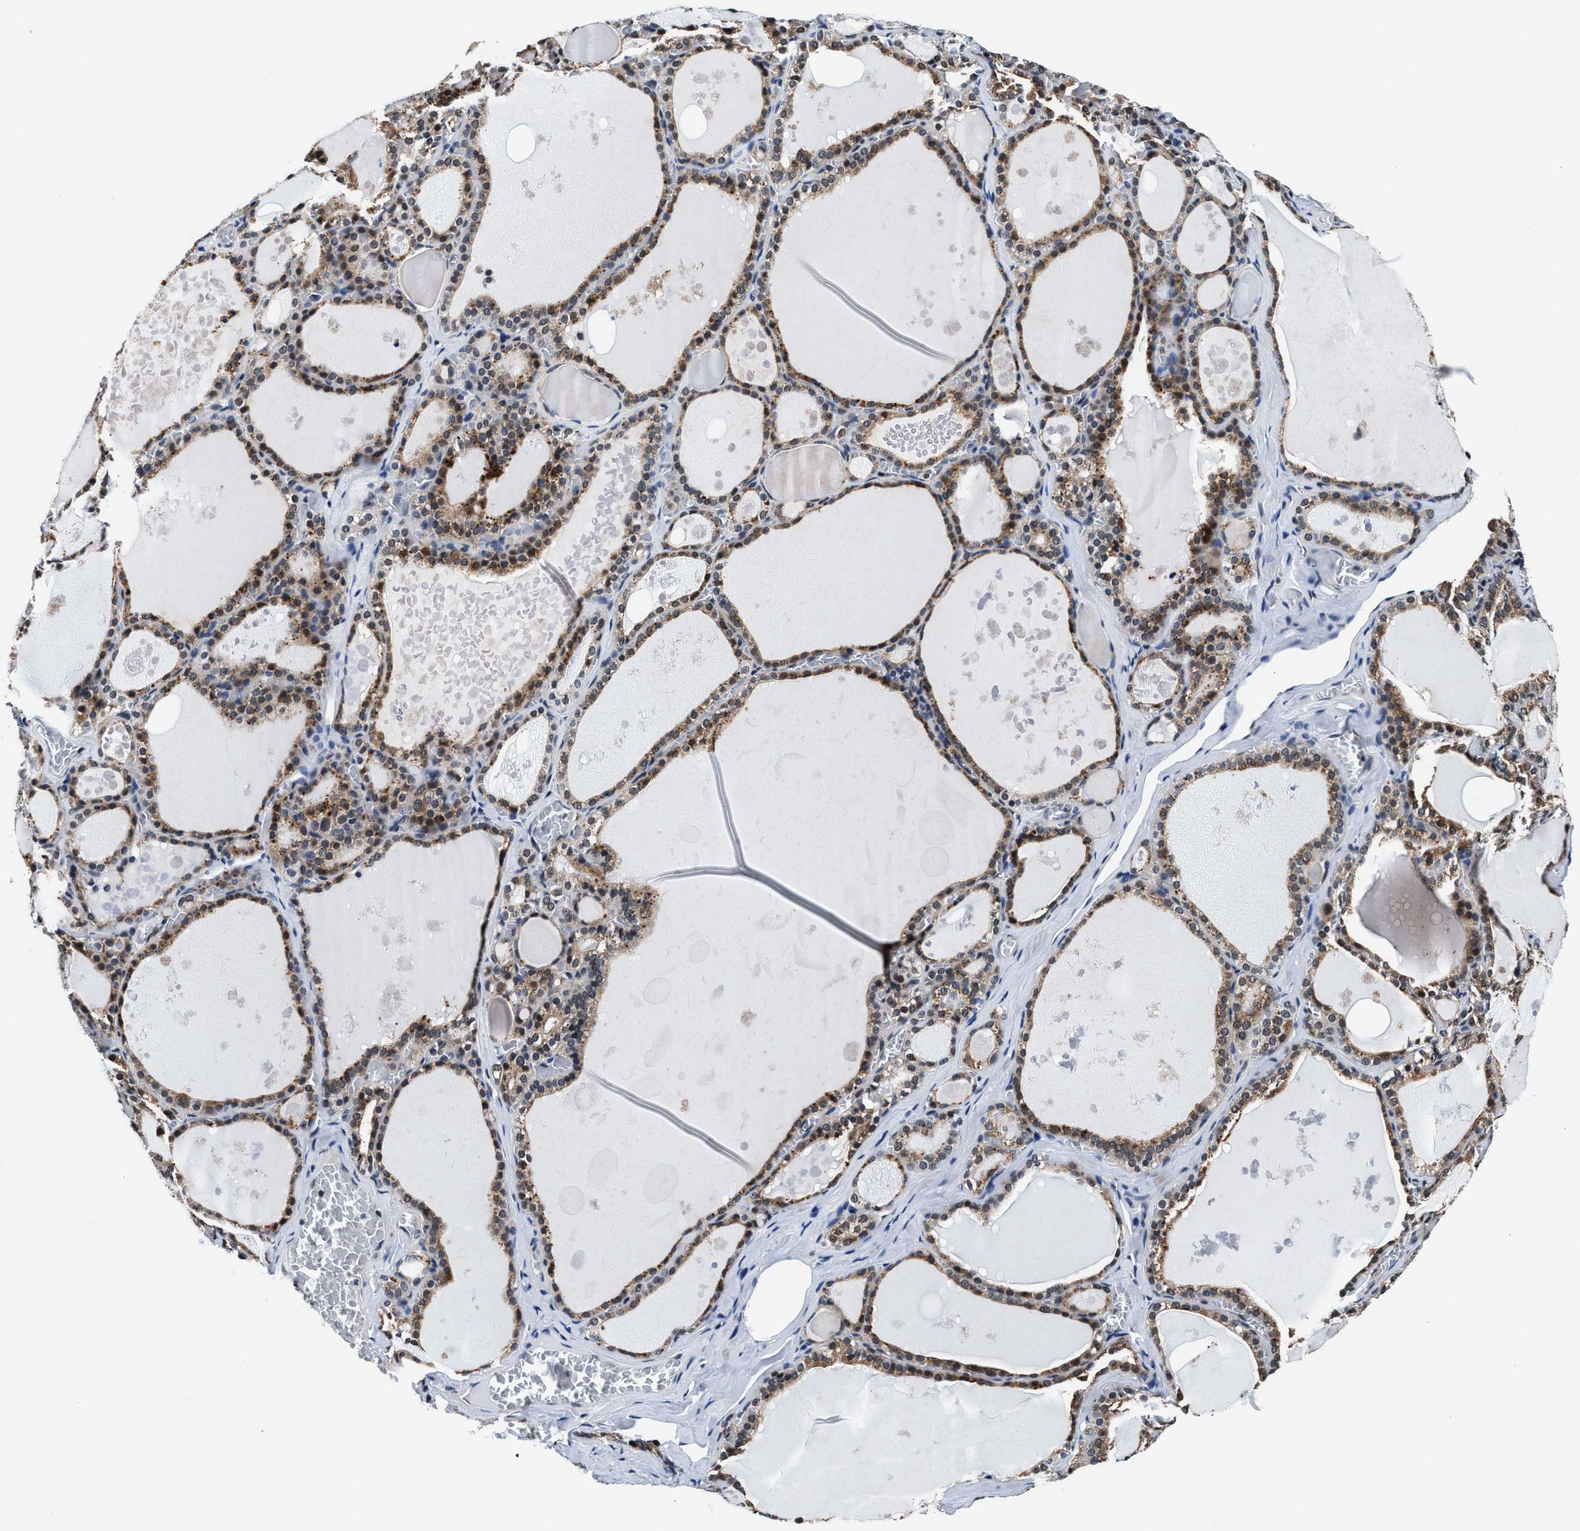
{"staining": {"intensity": "moderate", "quantity": "25%-75%", "location": "cytoplasmic/membranous"}, "tissue": "thyroid gland", "cell_type": "Glandular cells", "image_type": "normal", "snomed": [{"axis": "morphology", "description": "Normal tissue, NOS"}, {"axis": "topography", "description": "Thyroid gland"}], "caption": "There is medium levels of moderate cytoplasmic/membranous positivity in glandular cells of unremarkable thyroid gland, as demonstrated by immunohistochemical staining (brown color).", "gene": "USP16", "patient": {"sex": "male", "age": 56}}